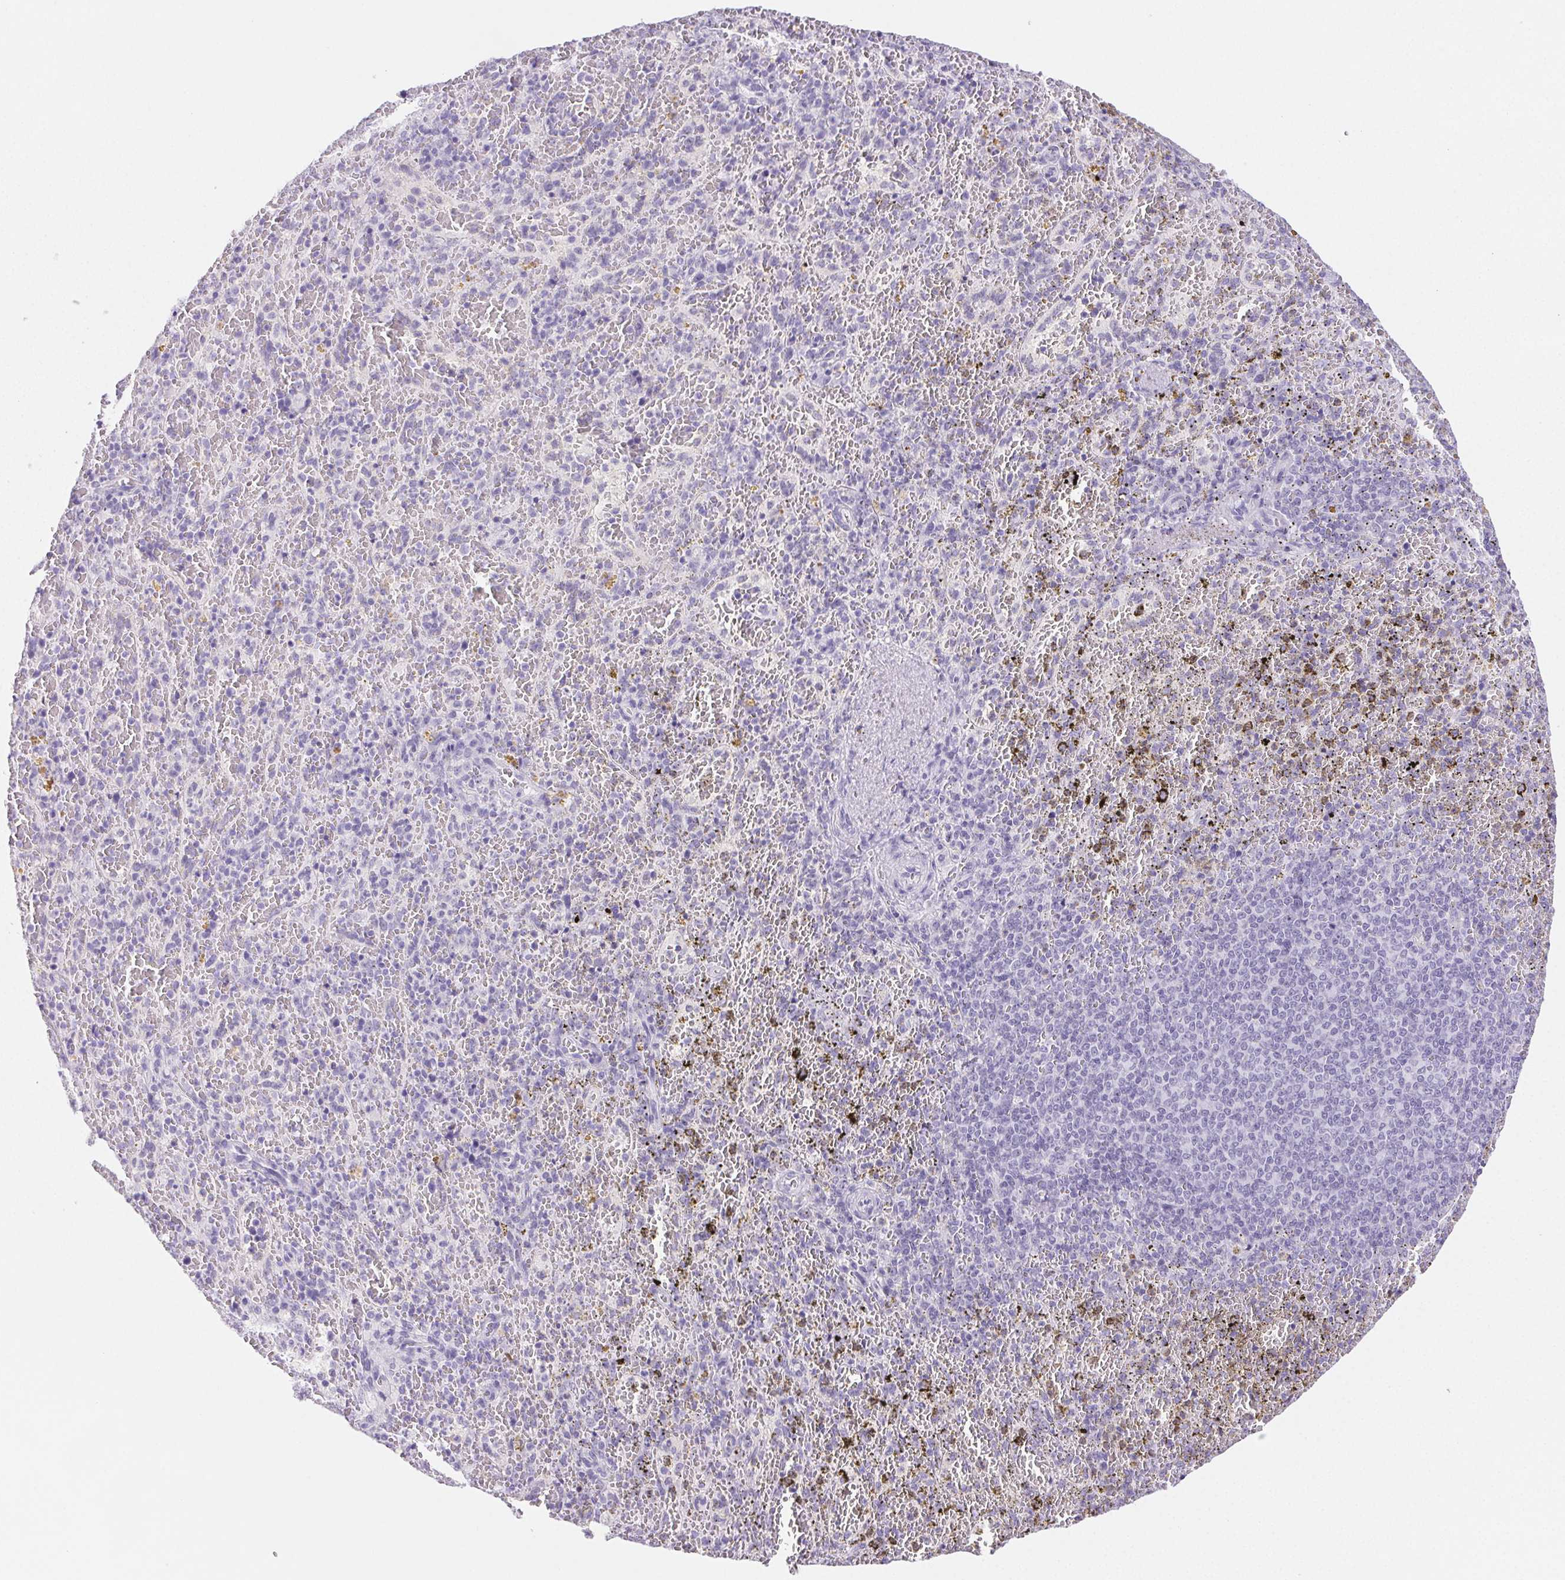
{"staining": {"intensity": "negative", "quantity": "none", "location": "none"}, "tissue": "spleen", "cell_type": "Cells in red pulp", "image_type": "normal", "snomed": [{"axis": "morphology", "description": "Normal tissue, NOS"}, {"axis": "topography", "description": "Spleen"}], "caption": "Immunohistochemistry of benign spleen reveals no positivity in cells in red pulp. (Stains: DAB (3,3'-diaminobenzidine) IHC with hematoxylin counter stain, Microscopy: brightfield microscopy at high magnification).", "gene": "ST8SIA3", "patient": {"sex": "female", "age": 50}}